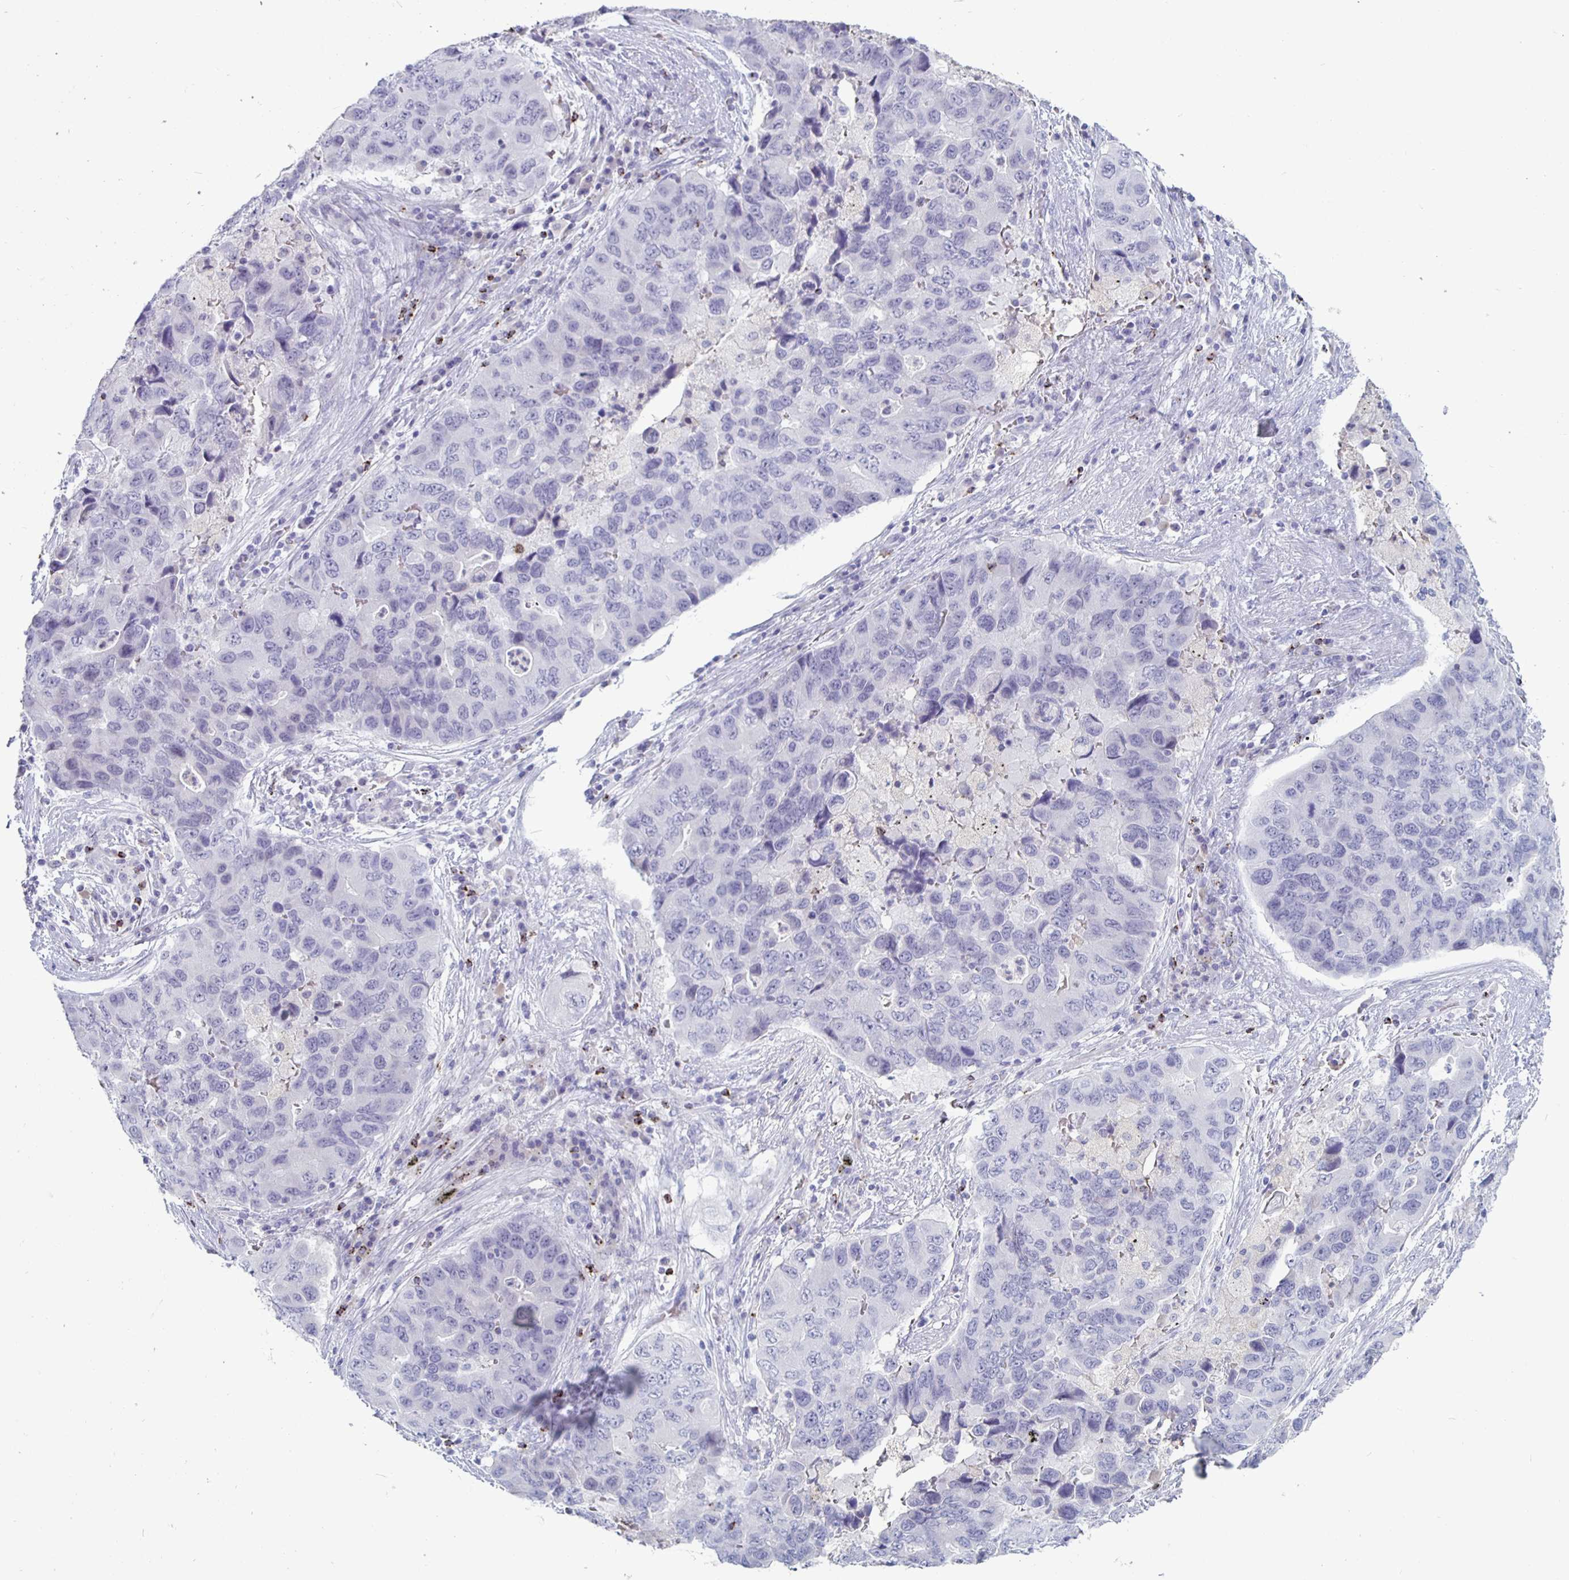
{"staining": {"intensity": "negative", "quantity": "none", "location": "none"}, "tissue": "lung cancer", "cell_type": "Tumor cells", "image_type": "cancer", "snomed": [{"axis": "morphology", "description": "Adenocarcinoma, NOS"}, {"axis": "morphology", "description": "Adenocarcinoma, metastatic, NOS"}, {"axis": "topography", "description": "Lymph node"}, {"axis": "topography", "description": "Lung"}], "caption": "High power microscopy micrograph of an immunohistochemistry photomicrograph of lung adenocarcinoma, revealing no significant positivity in tumor cells. Brightfield microscopy of IHC stained with DAB (3,3'-diaminobenzidine) (brown) and hematoxylin (blue), captured at high magnification.", "gene": "GZMK", "patient": {"sex": "female", "age": 54}}